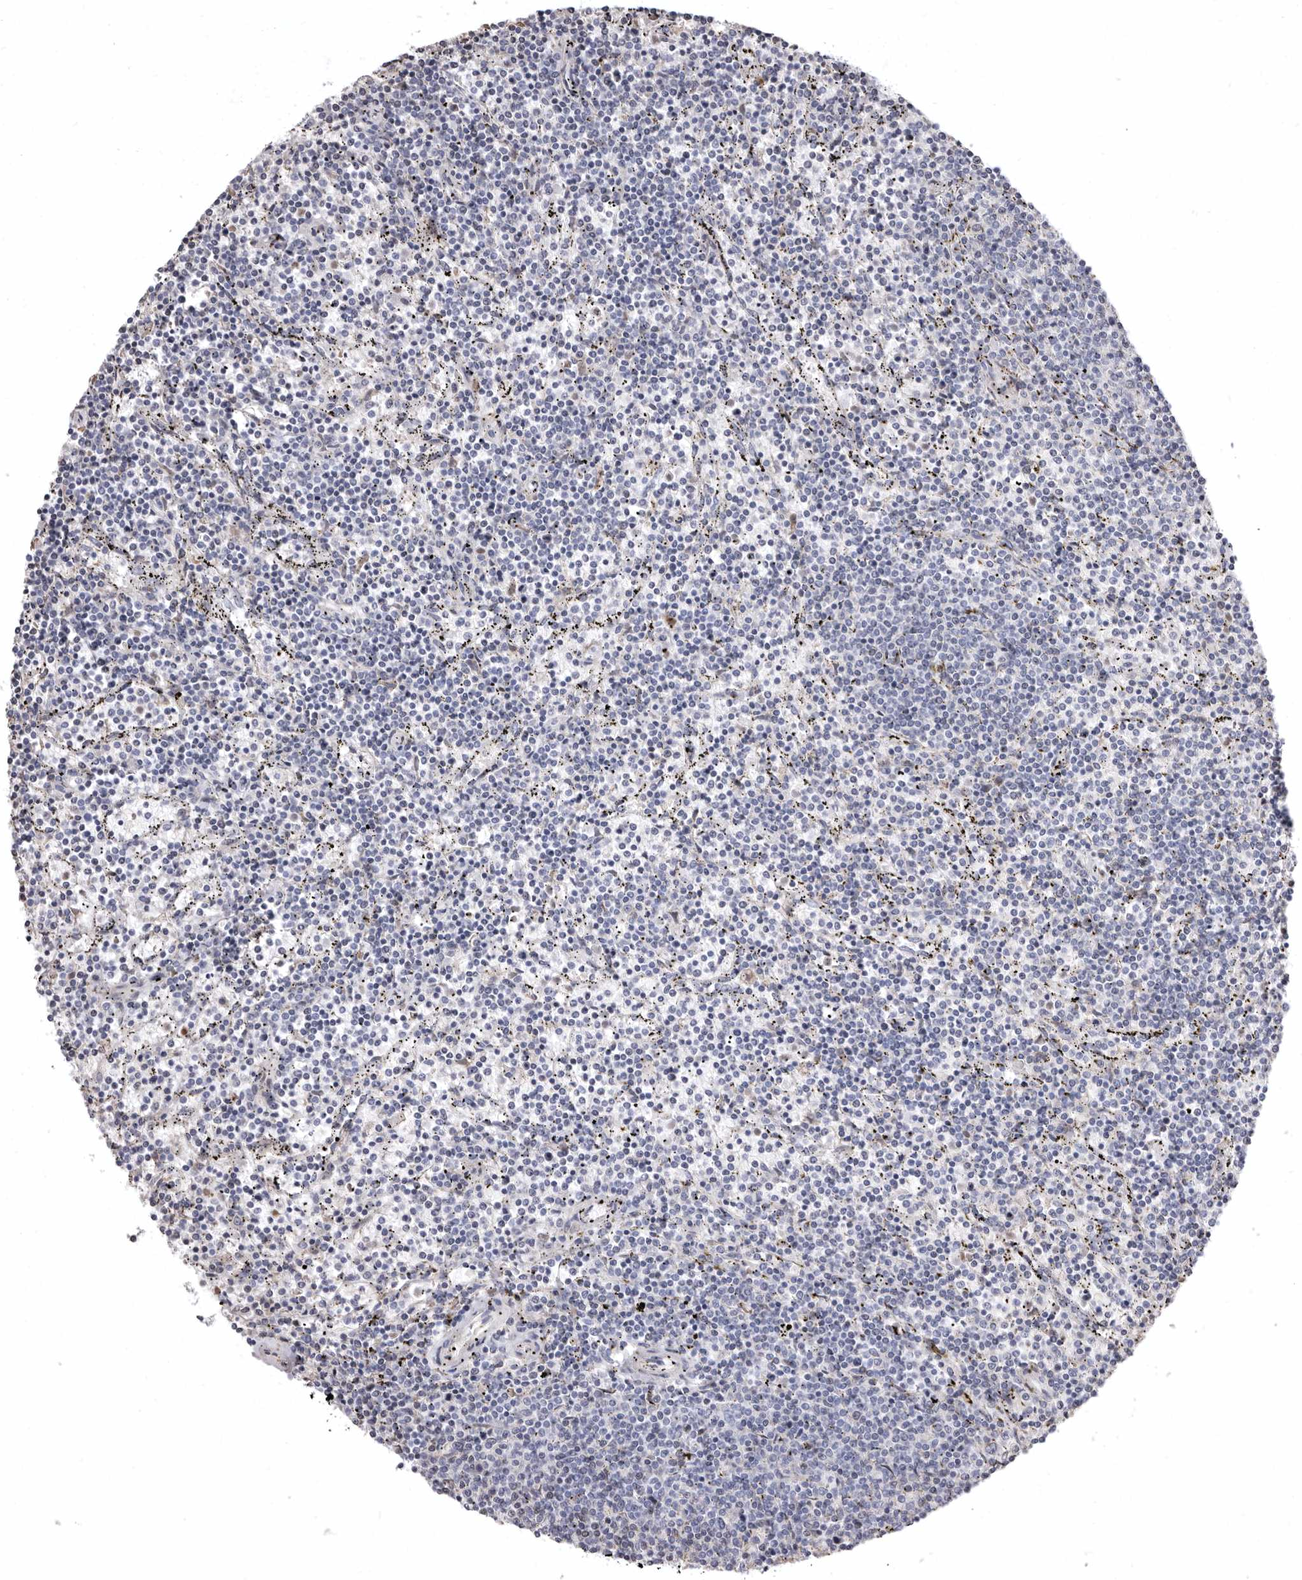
{"staining": {"intensity": "negative", "quantity": "none", "location": "none"}, "tissue": "lymphoma", "cell_type": "Tumor cells", "image_type": "cancer", "snomed": [{"axis": "morphology", "description": "Malignant lymphoma, non-Hodgkin's type, Low grade"}, {"axis": "topography", "description": "Spleen"}], "caption": "Micrograph shows no protein staining in tumor cells of low-grade malignant lymphoma, non-Hodgkin's type tissue.", "gene": "AIDA", "patient": {"sex": "female", "age": 50}}